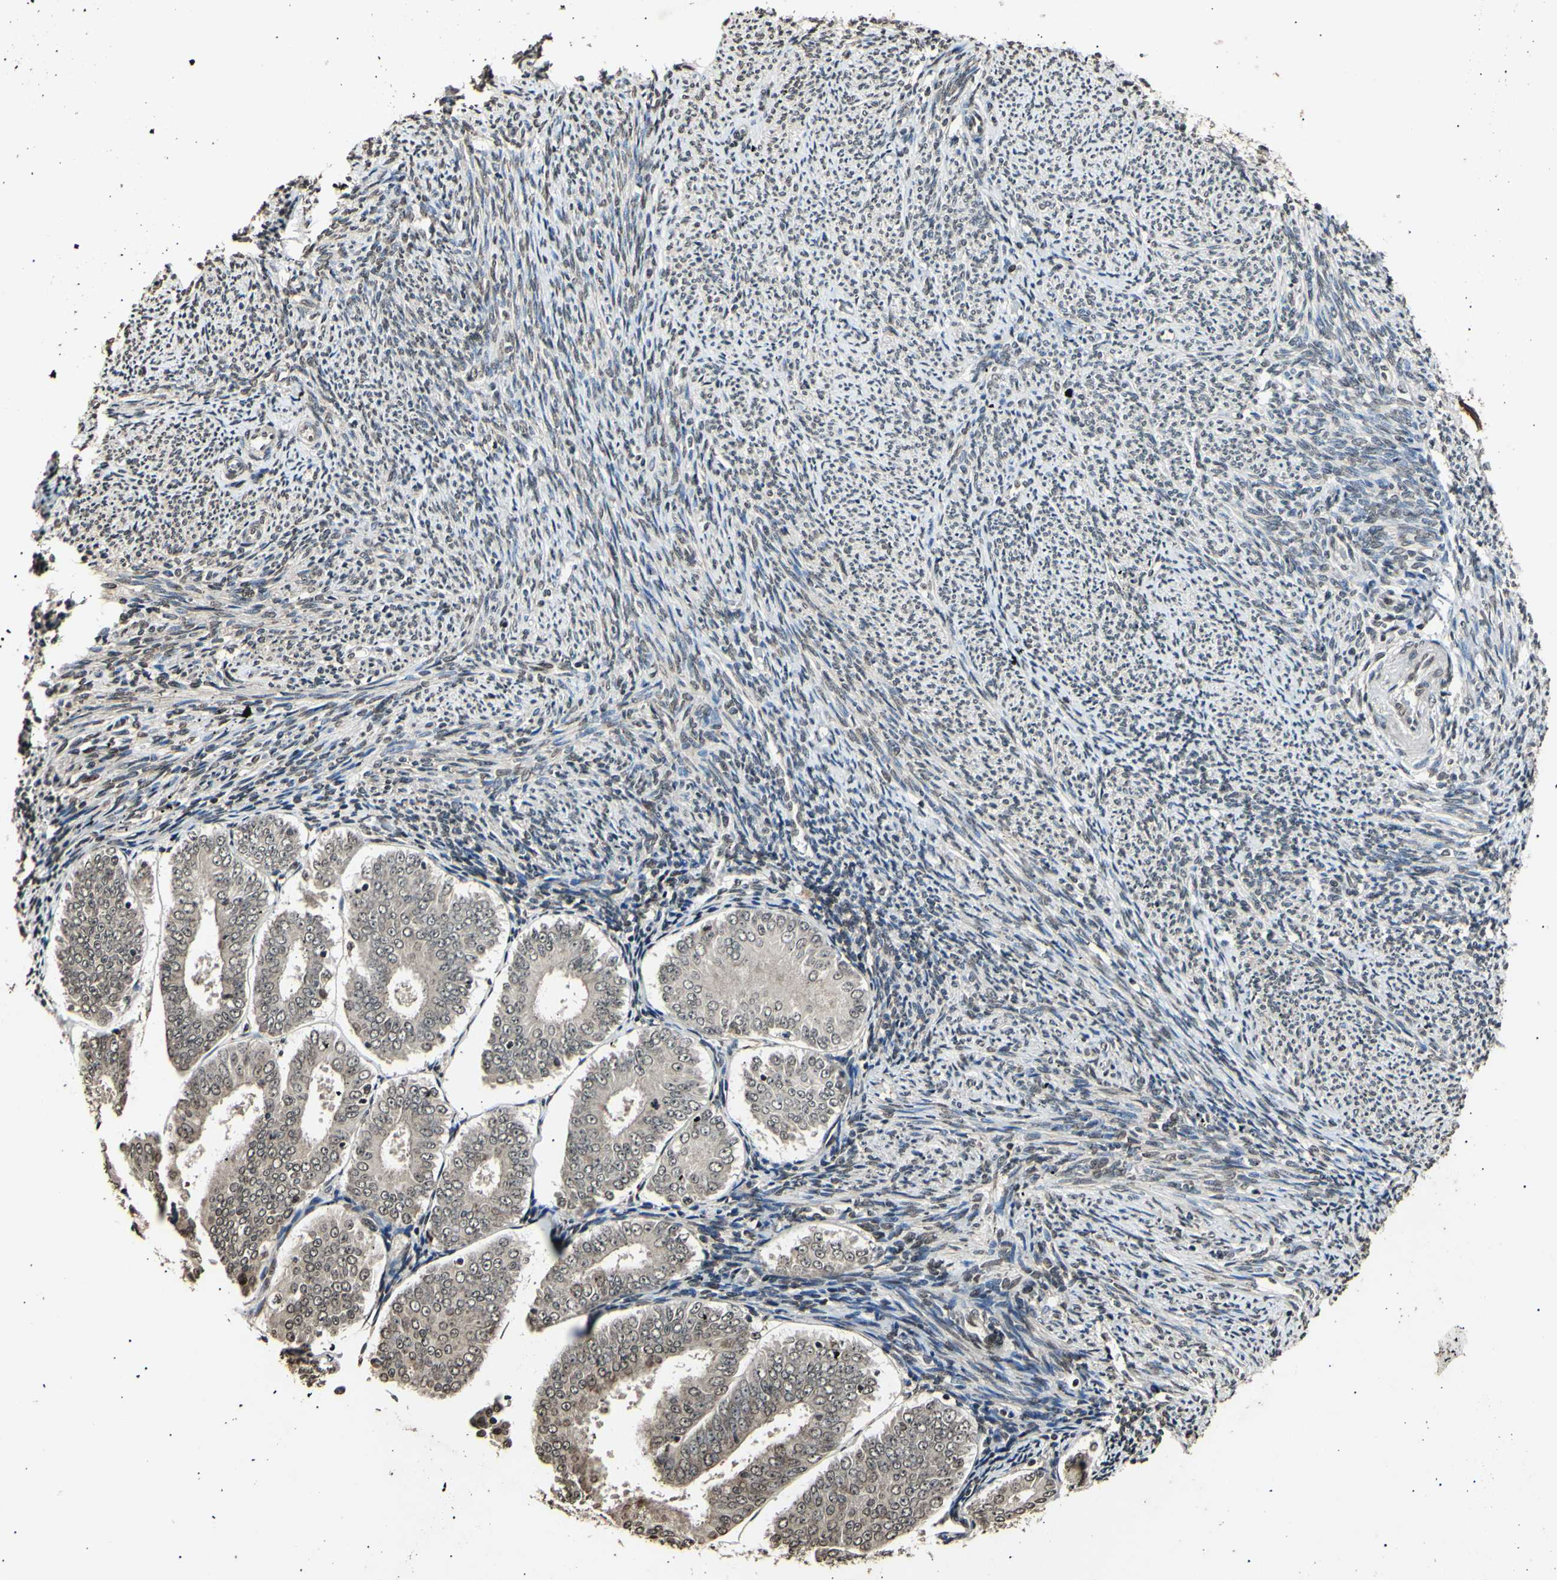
{"staining": {"intensity": "weak", "quantity": ">75%", "location": "cytoplasmic/membranous,nuclear"}, "tissue": "endometrial cancer", "cell_type": "Tumor cells", "image_type": "cancer", "snomed": [{"axis": "morphology", "description": "Adenocarcinoma, NOS"}, {"axis": "topography", "description": "Endometrium"}], "caption": "This is an image of IHC staining of endometrial cancer, which shows weak positivity in the cytoplasmic/membranous and nuclear of tumor cells.", "gene": "ANAPC7", "patient": {"sex": "female", "age": 63}}